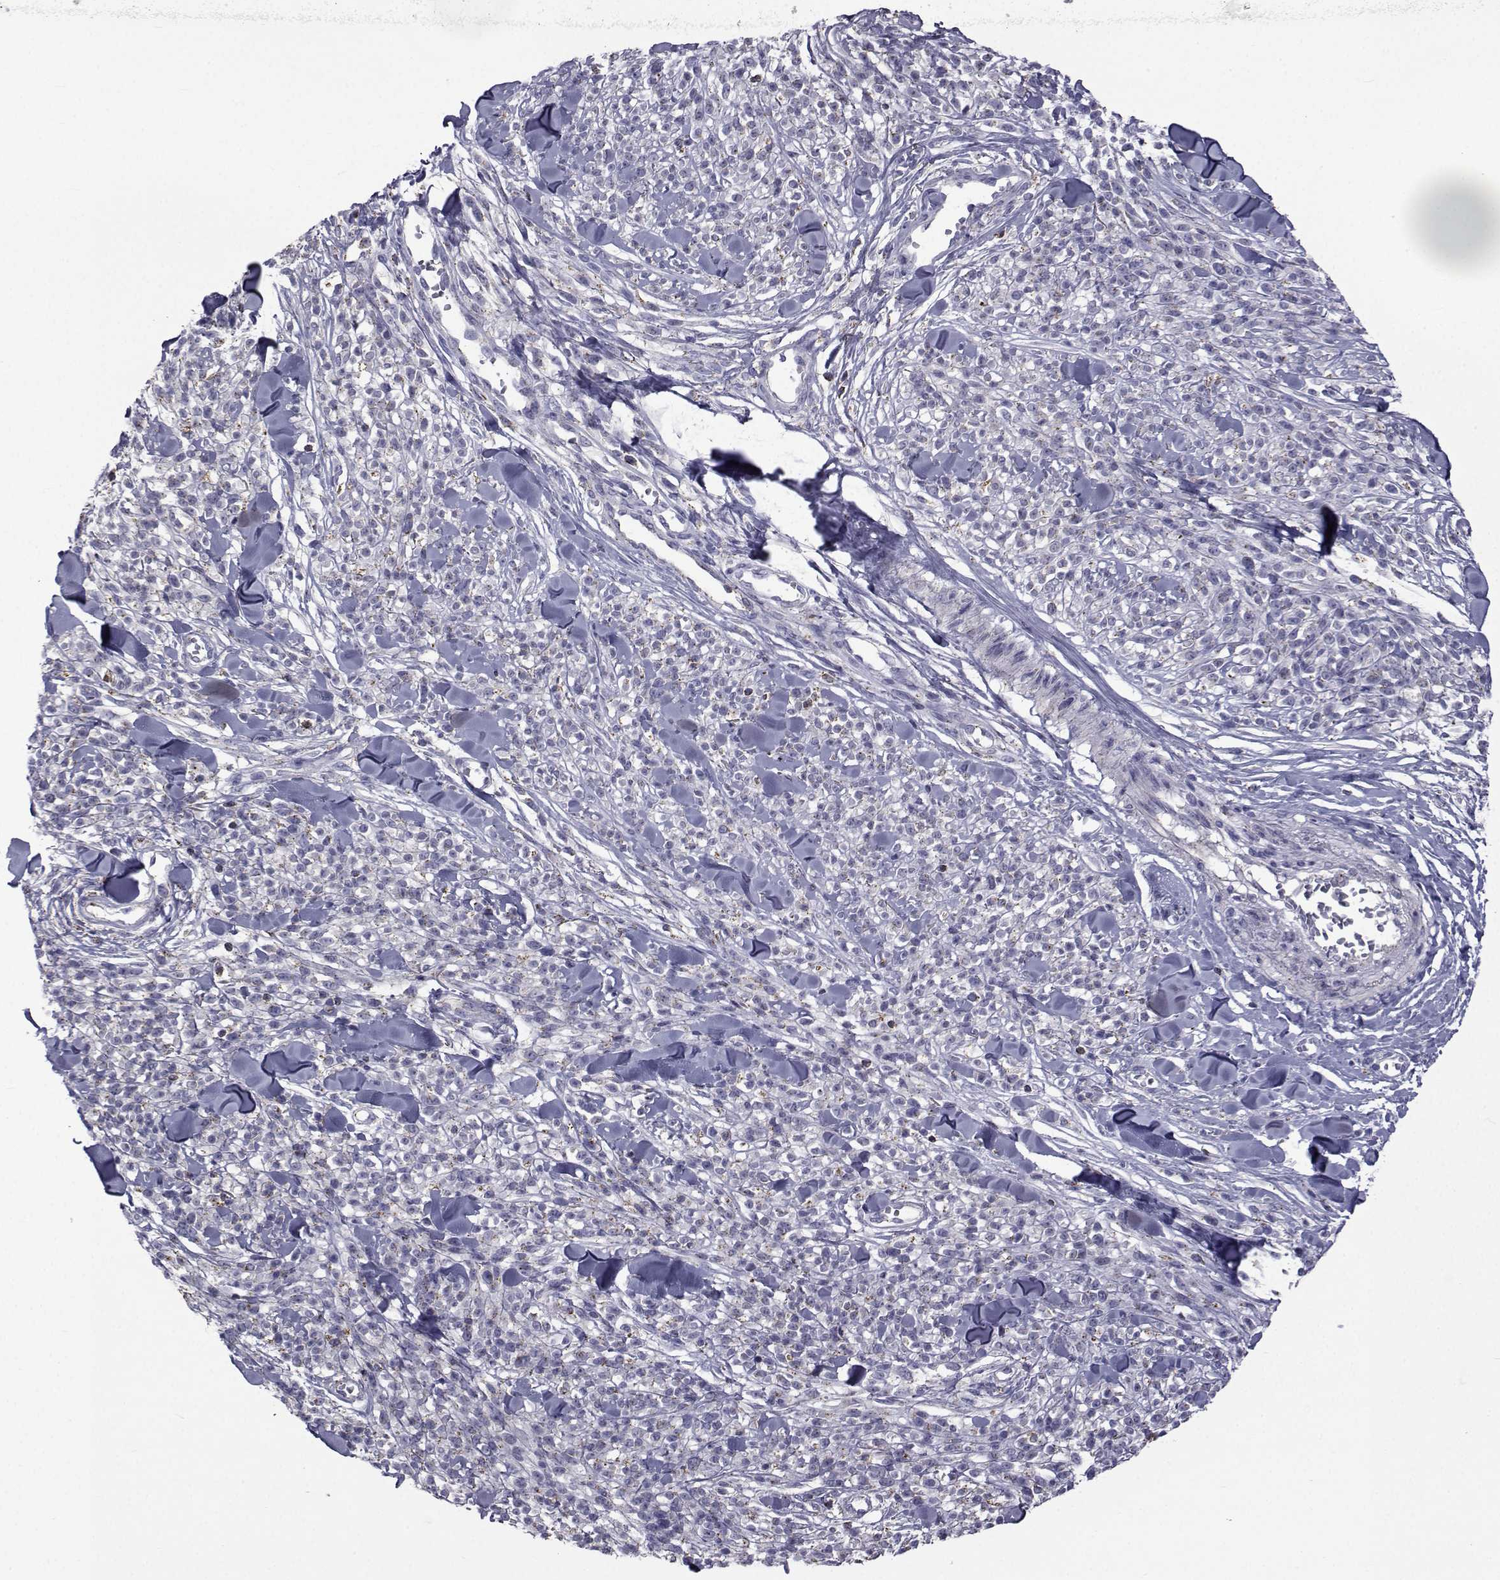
{"staining": {"intensity": "negative", "quantity": "none", "location": "none"}, "tissue": "melanoma", "cell_type": "Tumor cells", "image_type": "cancer", "snomed": [{"axis": "morphology", "description": "Malignant melanoma, NOS"}, {"axis": "topography", "description": "Skin"}, {"axis": "topography", "description": "Skin of trunk"}], "caption": "IHC photomicrograph of human malignant melanoma stained for a protein (brown), which shows no expression in tumor cells.", "gene": "PDE6H", "patient": {"sex": "male", "age": 74}}